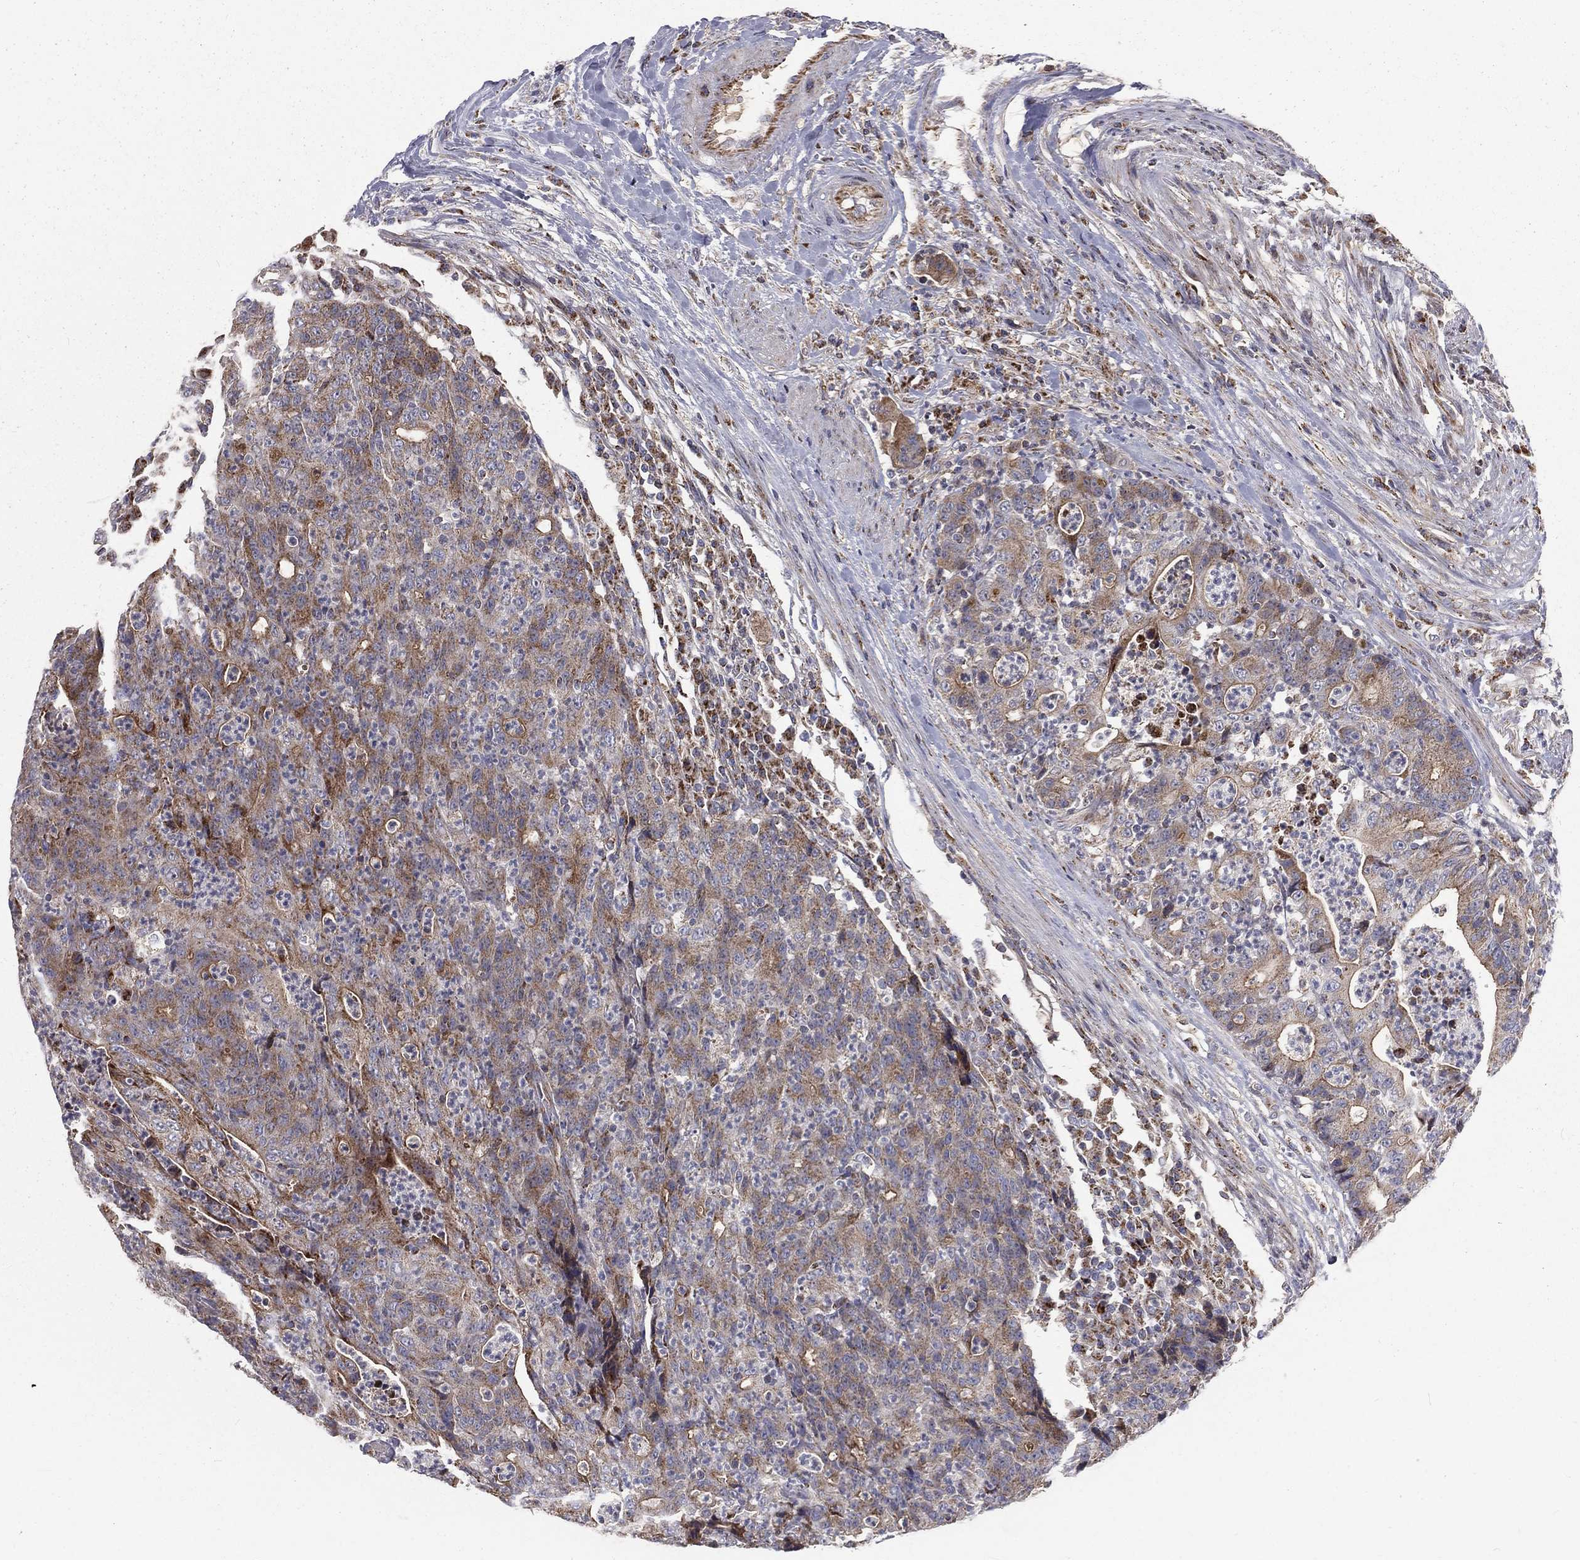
{"staining": {"intensity": "moderate", "quantity": "25%-75%", "location": "cytoplasmic/membranous"}, "tissue": "colorectal cancer", "cell_type": "Tumor cells", "image_type": "cancer", "snomed": [{"axis": "morphology", "description": "Adenocarcinoma, NOS"}, {"axis": "topography", "description": "Colon"}], "caption": "Protein positivity by IHC exhibits moderate cytoplasmic/membranous expression in about 25%-75% of tumor cells in colorectal cancer (adenocarcinoma). Immunohistochemistry stains the protein of interest in brown and the nuclei are stained blue.", "gene": "GPD1", "patient": {"sex": "male", "age": 70}}